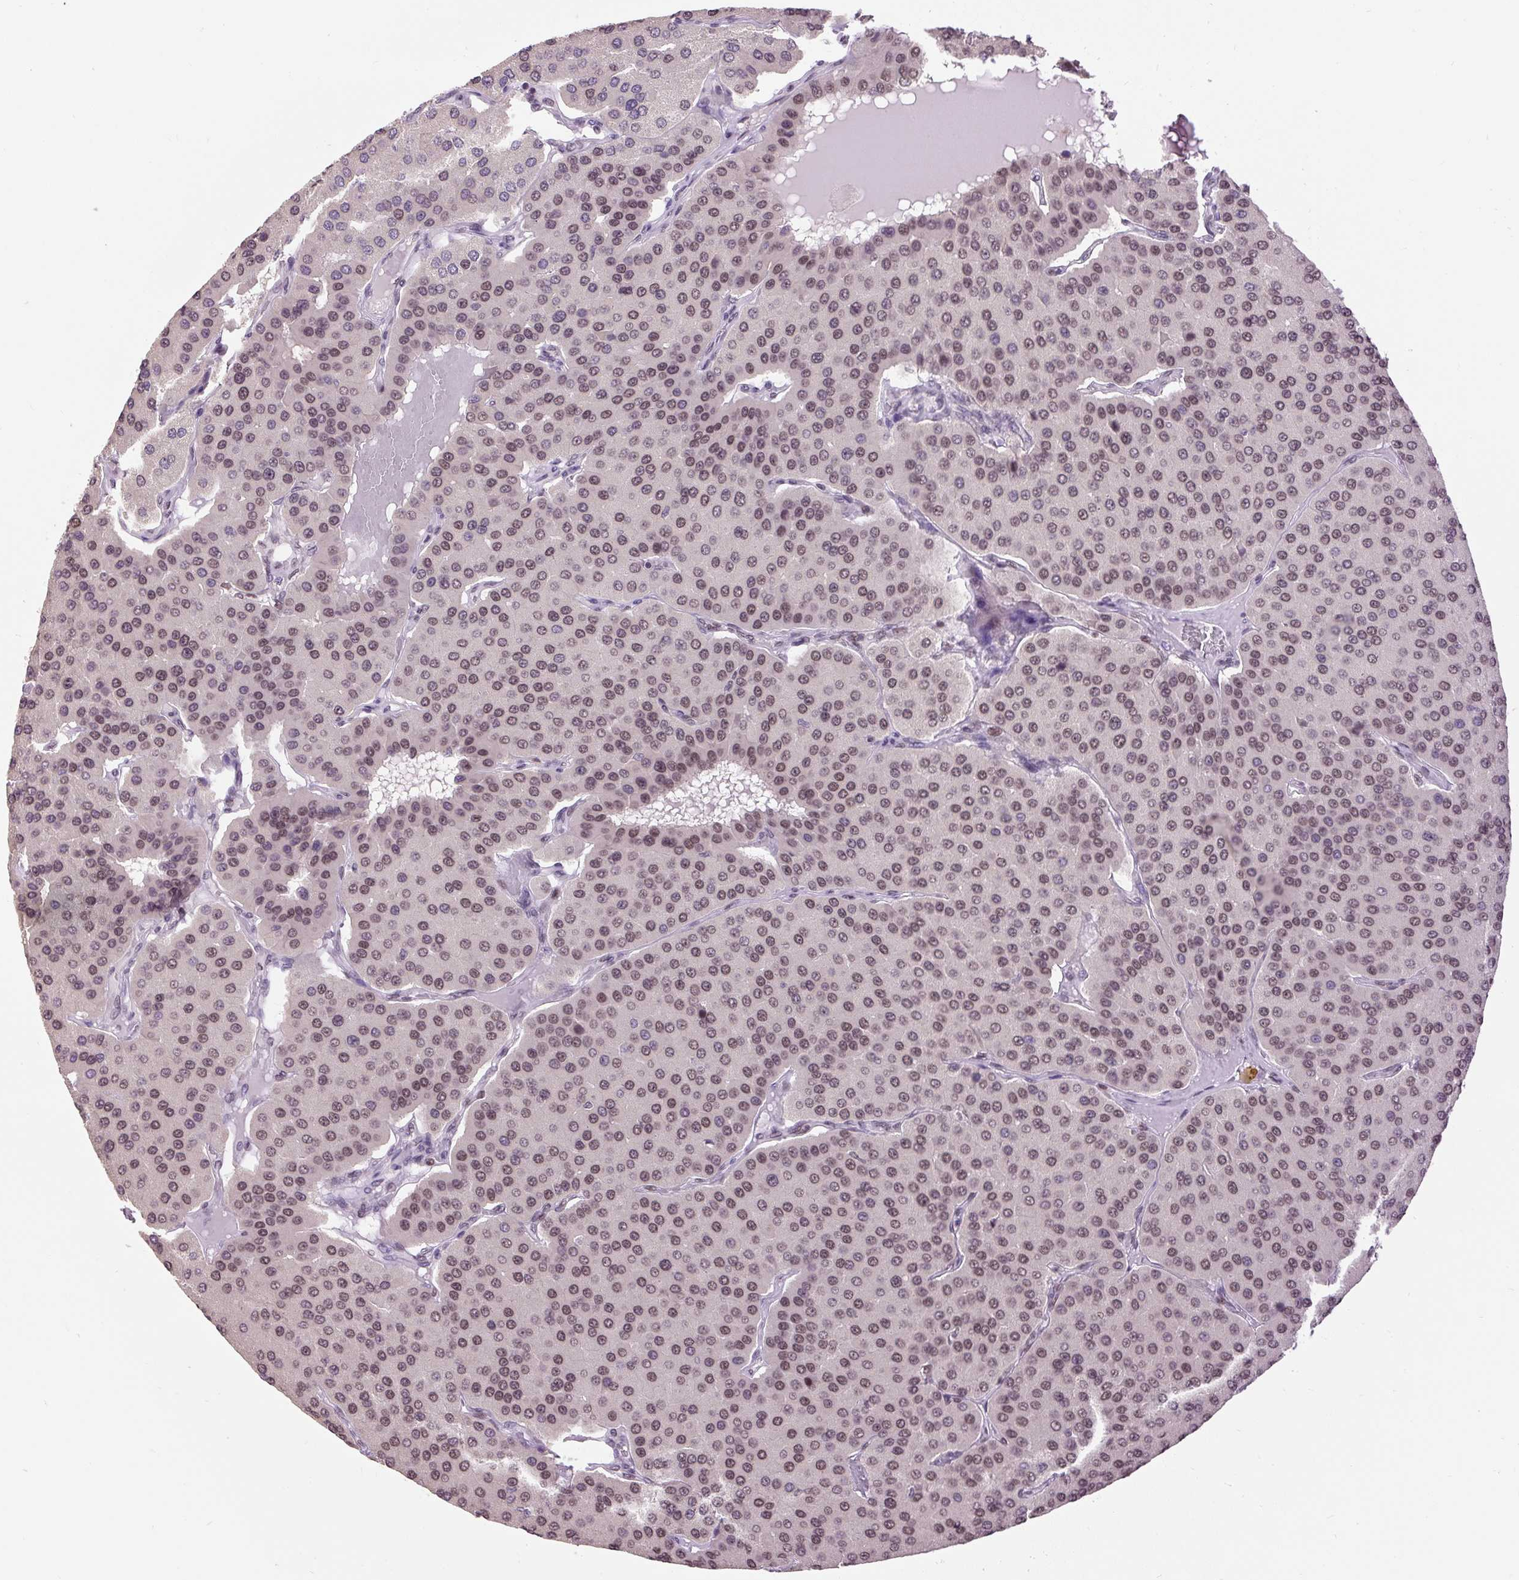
{"staining": {"intensity": "moderate", "quantity": ">75%", "location": "nuclear"}, "tissue": "parathyroid gland", "cell_type": "Glandular cells", "image_type": "normal", "snomed": [{"axis": "morphology", "description": "Normal tissue, NOS"}, {"axis": "morphology", "description": "Adenoma, NOS"}, {"axis": "topography", "description": "Parathyroid gland"}], "caption": "Immunohistochemistry (IHC) of benign human parathyroid gland displays medium levels of moderate nuclear staining in about >75% of glandular cells. The protein of interest is shown in brown color, while the nuclei are stained blue.", "gene": "ZNF672", "patient": {"sex": "female", "age": 86}}